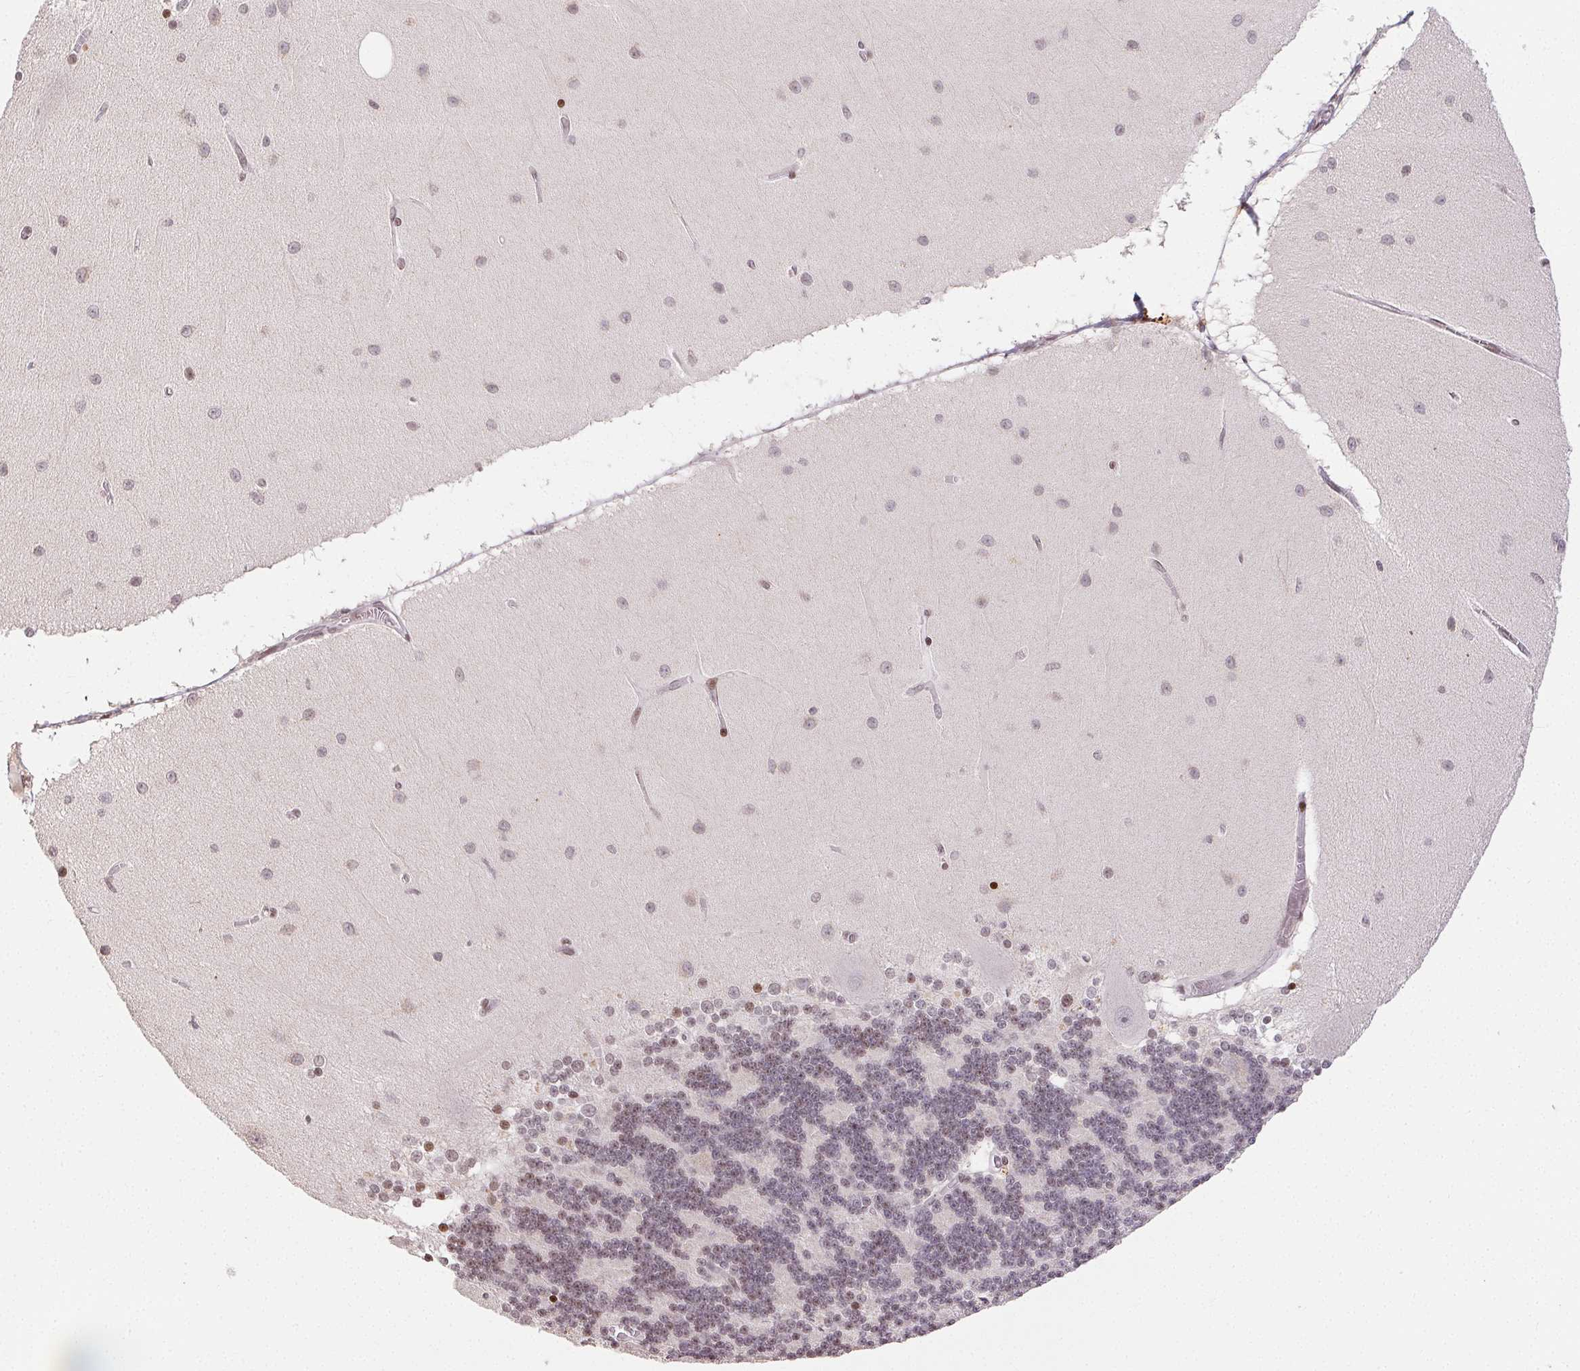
{"staining": {"intensity": "weak", "quantity": ">75%", "location": "nuclear"}, "tissue": "cerebellum", "cell_type": "Cells in granular layer", "image_type": "normal", "snomed": [{"axis": "morphology", "description": "Normal tissue, NOS"}, {"axis": "topography", "description": "Cerebellum"}], "caption": "Immunohistochemistry (IHC) photomicrograph of benign cerebellum: human cerebellum stained using immunohistochemistry (IHC) shows low levels of weak protein expression localized specifically in the nuclear of cells in granular layer, appearing as a nuclear brown color.", "gene": "MAPKAPK2", "patient": {"sex": "female", "age": 54}}